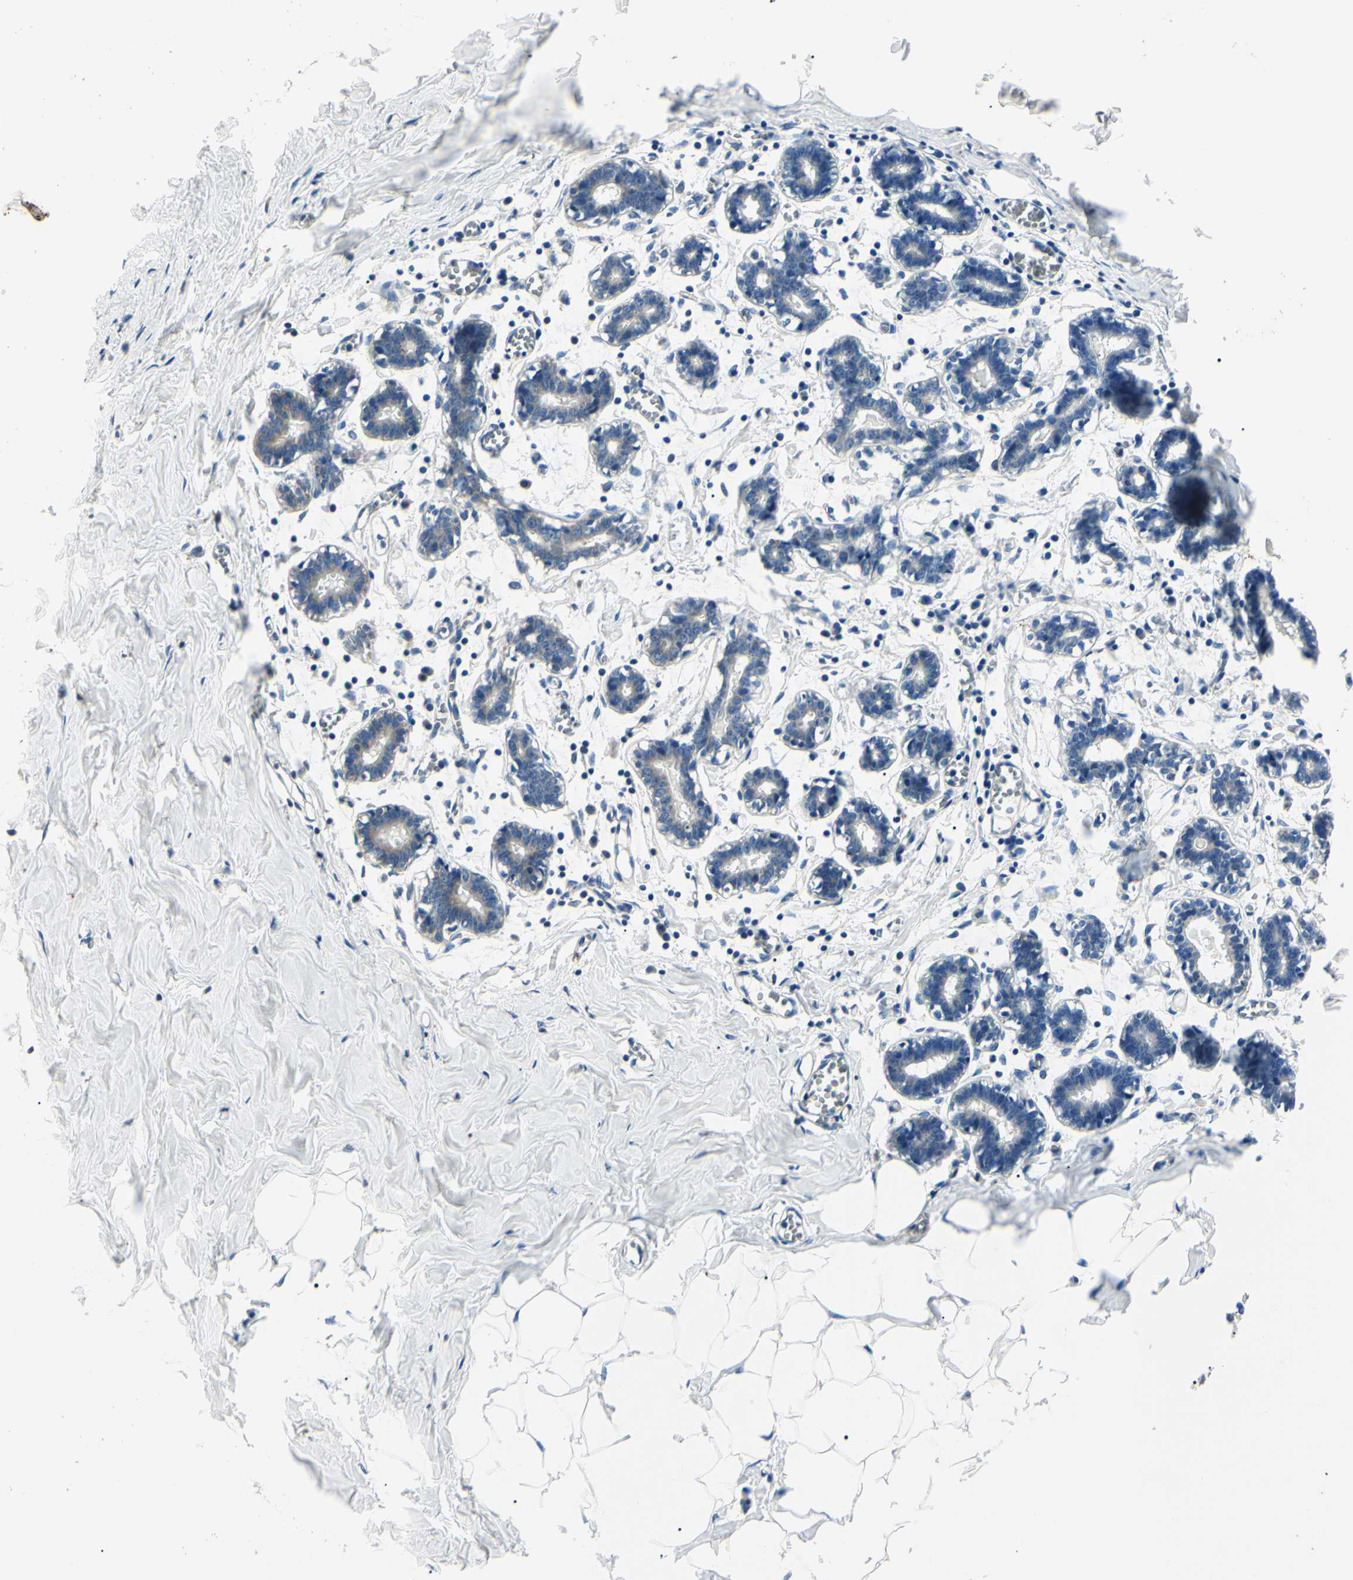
{"staining": {"intensity": "negative", "quantity": "none", "location": "none"}, "tissue": "breast", "cell_type": "Adipocytes", "image_type": "normal", "snomed": [{"axis": "morphology", "description": "Normal tissue, NOS"}, {"axis": "topography", "description": "Breast"}], "caption": "DAB (3,3'-diaminobenzidine) immunohistochemical staining of benign human breast reveals no significant staining in adipocytes. (DAB IHC, high magnification).", "gene": "MAPRE1", "patient": {"sex": "female", "age": 27}}